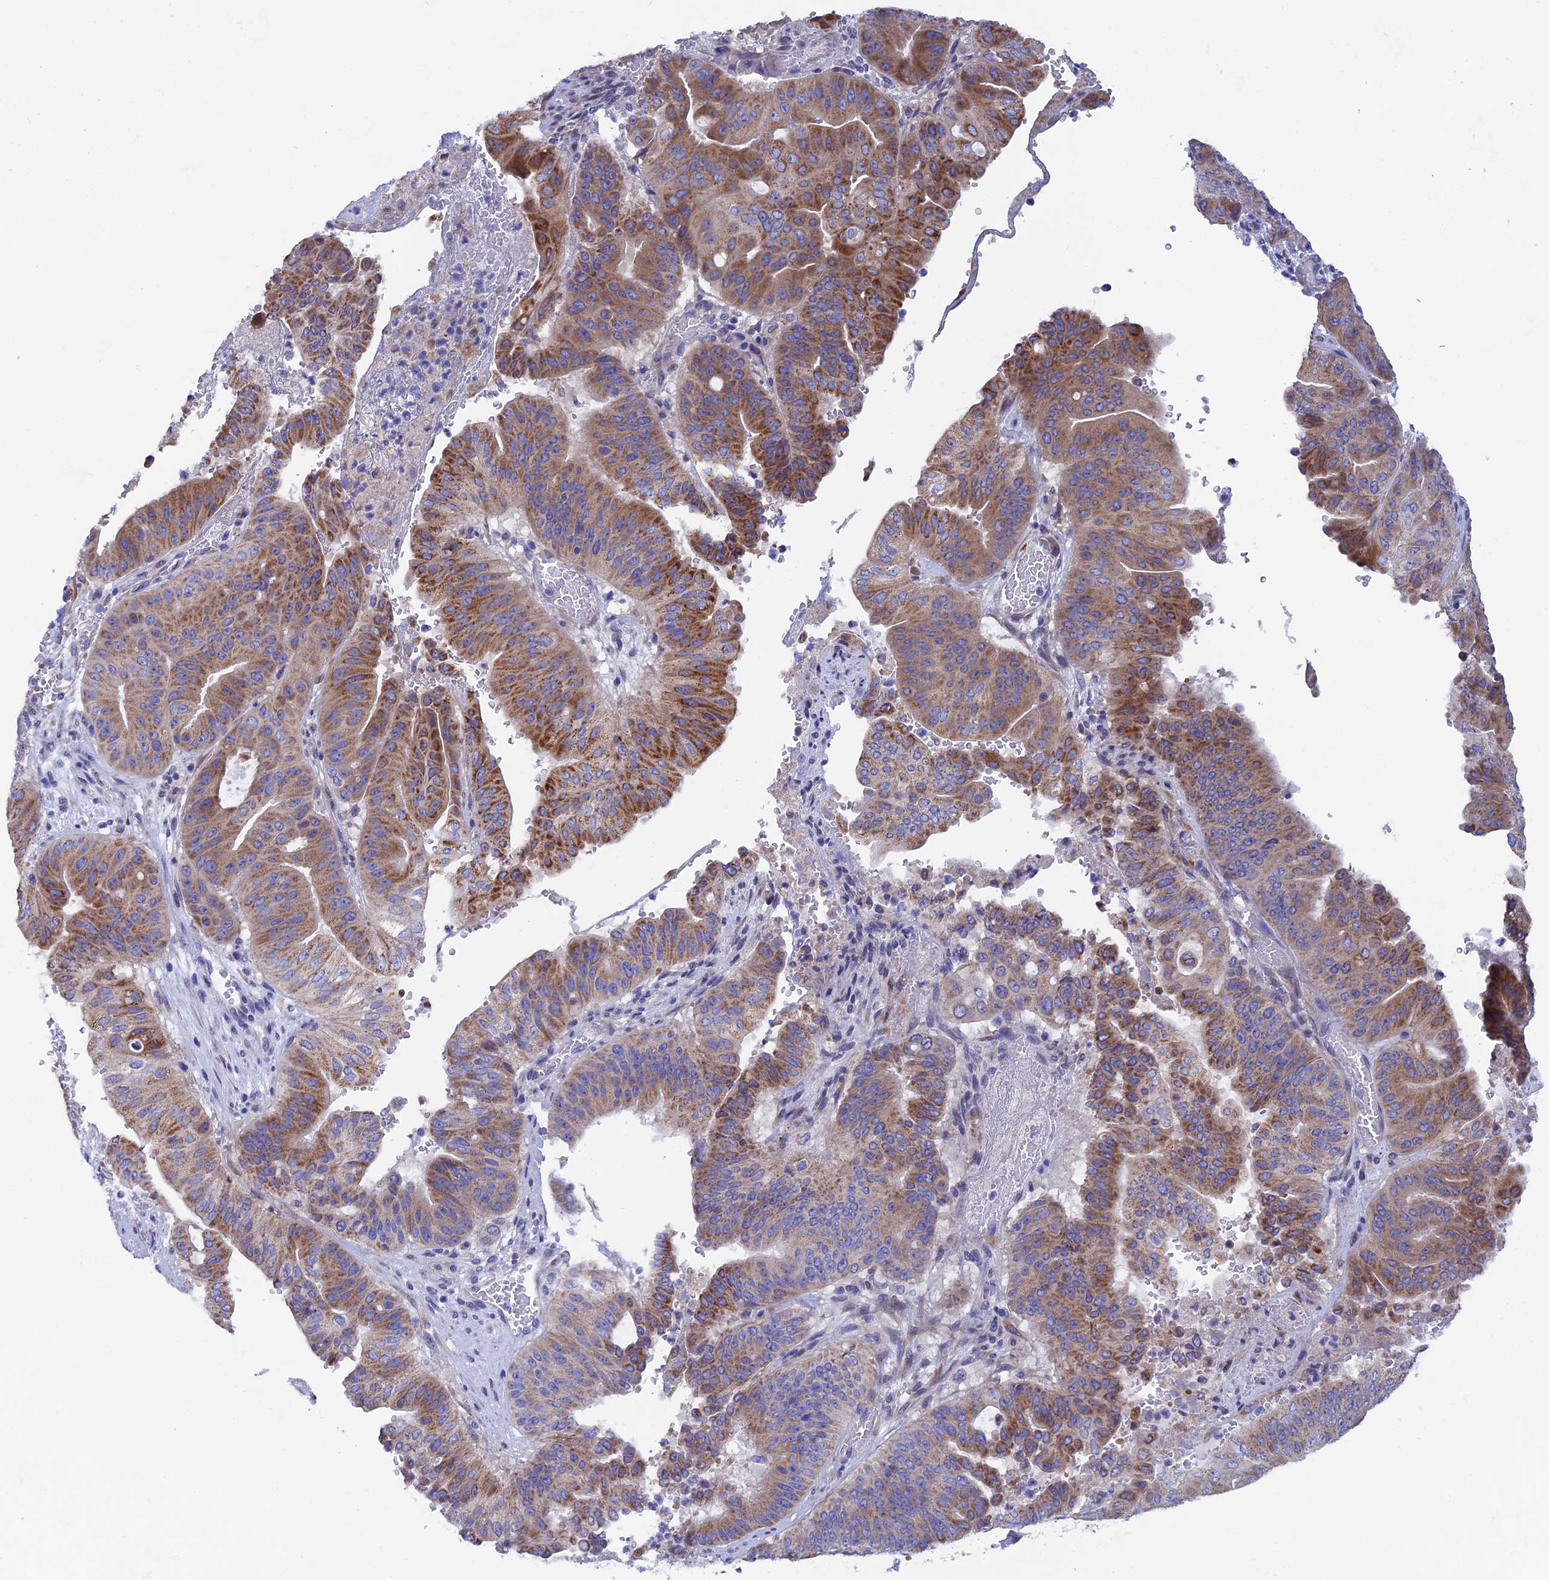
{"staining": {"intensity": "moderate", "quantity": "25%-75%", "location": "cytoplasmic/membranous"}, "tissue": "pancreatic cancer", "cell_type": "Tumor cells", "image_type": "cancer", "snomed": [{"axis": "morphology", "description": "Adenocarcinoma, NOS"}, {"axis": "topography", "description": "Pancreas"}], "caption": "Immunohistochemistry (DAB (3,3'-diaminobenzidine)) staining of pancreatic adenocarcinoma reveals moderate cytoplasmic/membranous protein staining in approximately 25%-75% of tumor cells.", "gene": "AK4", "patient": {"sex": "female", "age": 77}}